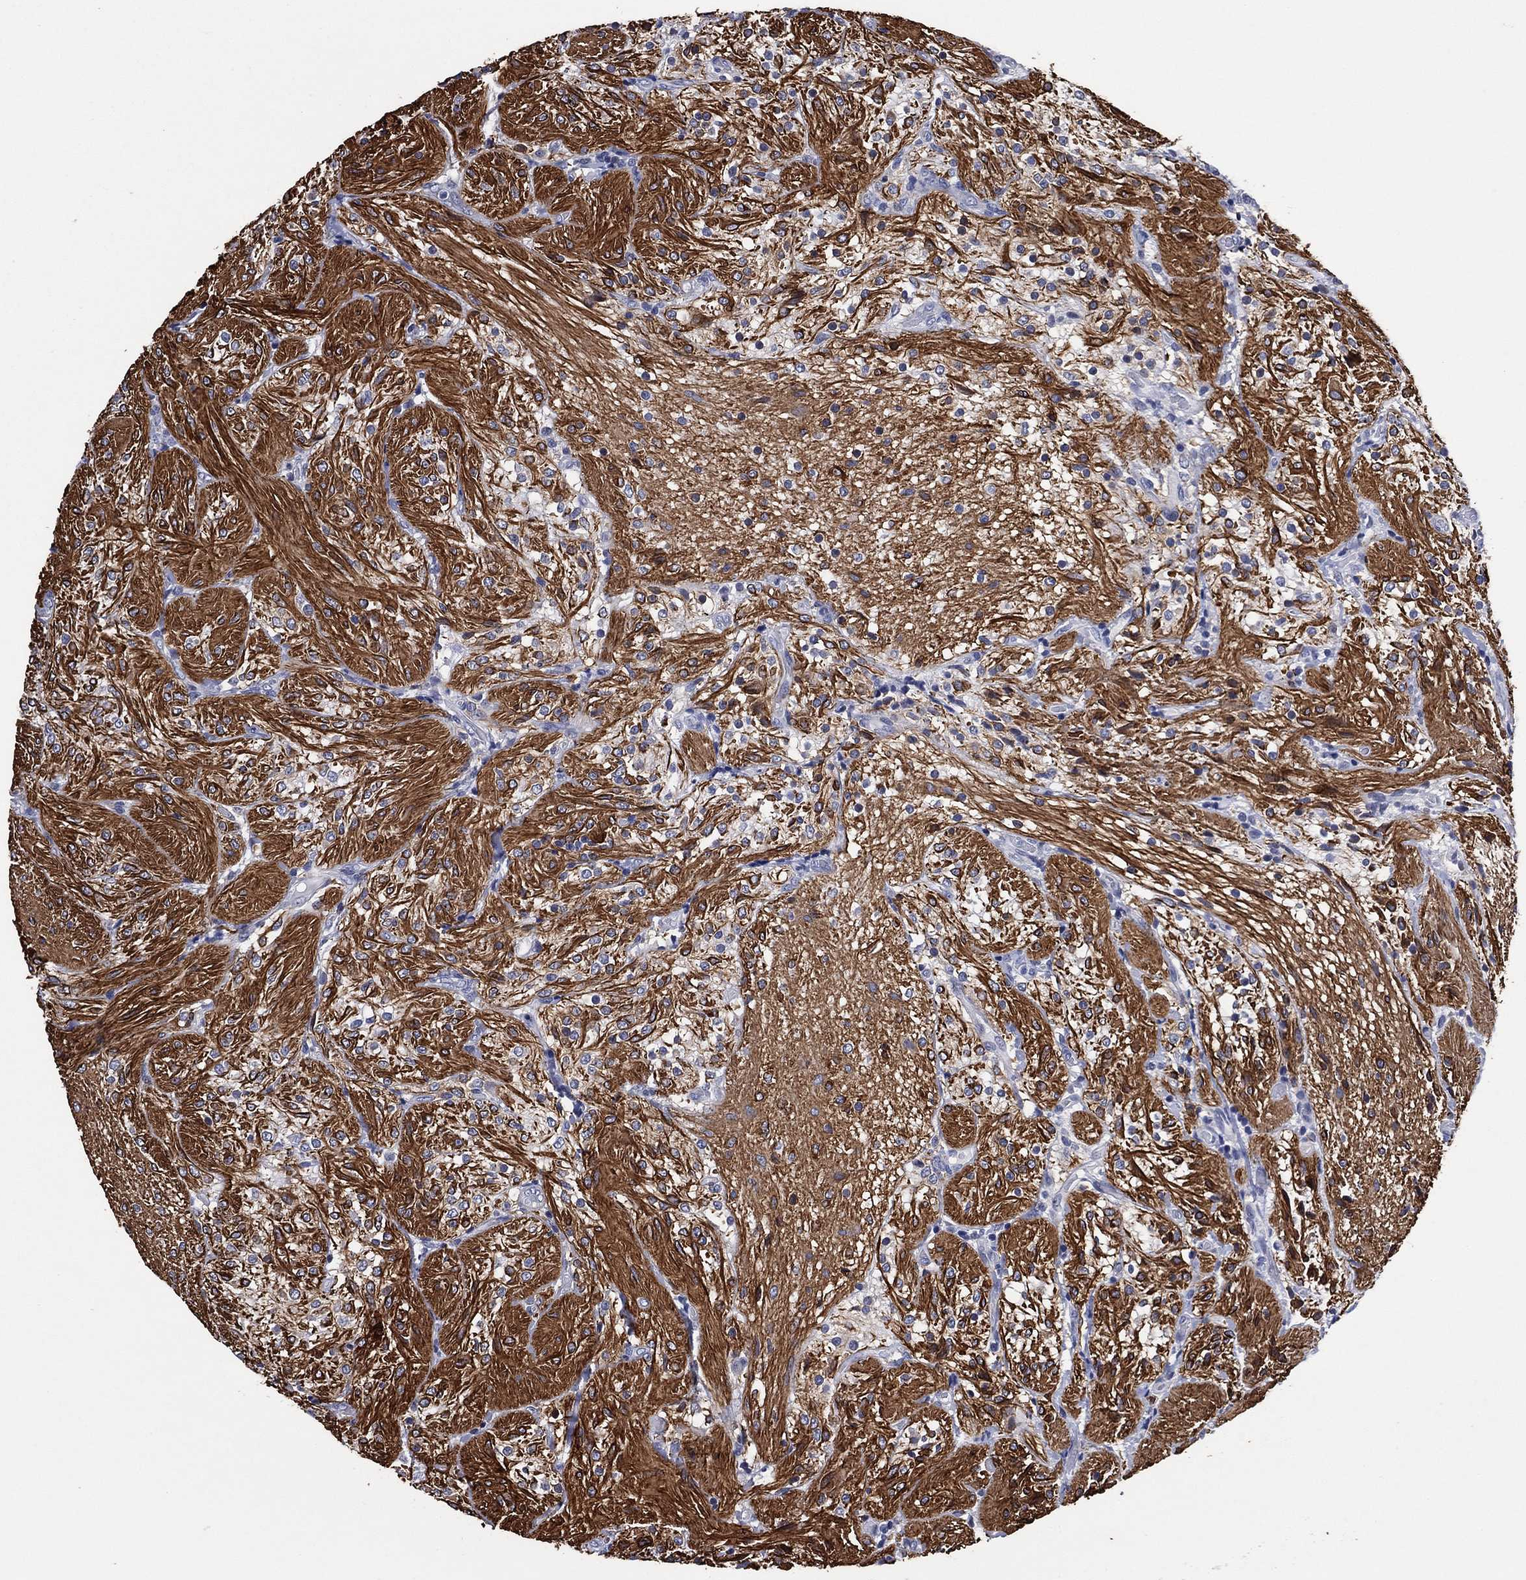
{"staining": {"intensity": "negative", "quantity": "none", "location": "none"}, "tissue": "glioma", "cell_type": "Tumor cells", "image_type": "cancer", "snomed": [{"axis": "morphology", "description": "Glioma, malignant, Low grade"}, {"axis": "topography", "description": "Brain"}], "caption": "DAB immunohistochemical staining of human glioma shows no significant staining in tumor cells. (DAB IHC with hematoxylin counter stain).", "gene": "CLIP3", "patient": {"sex": "male", "age": 3}}